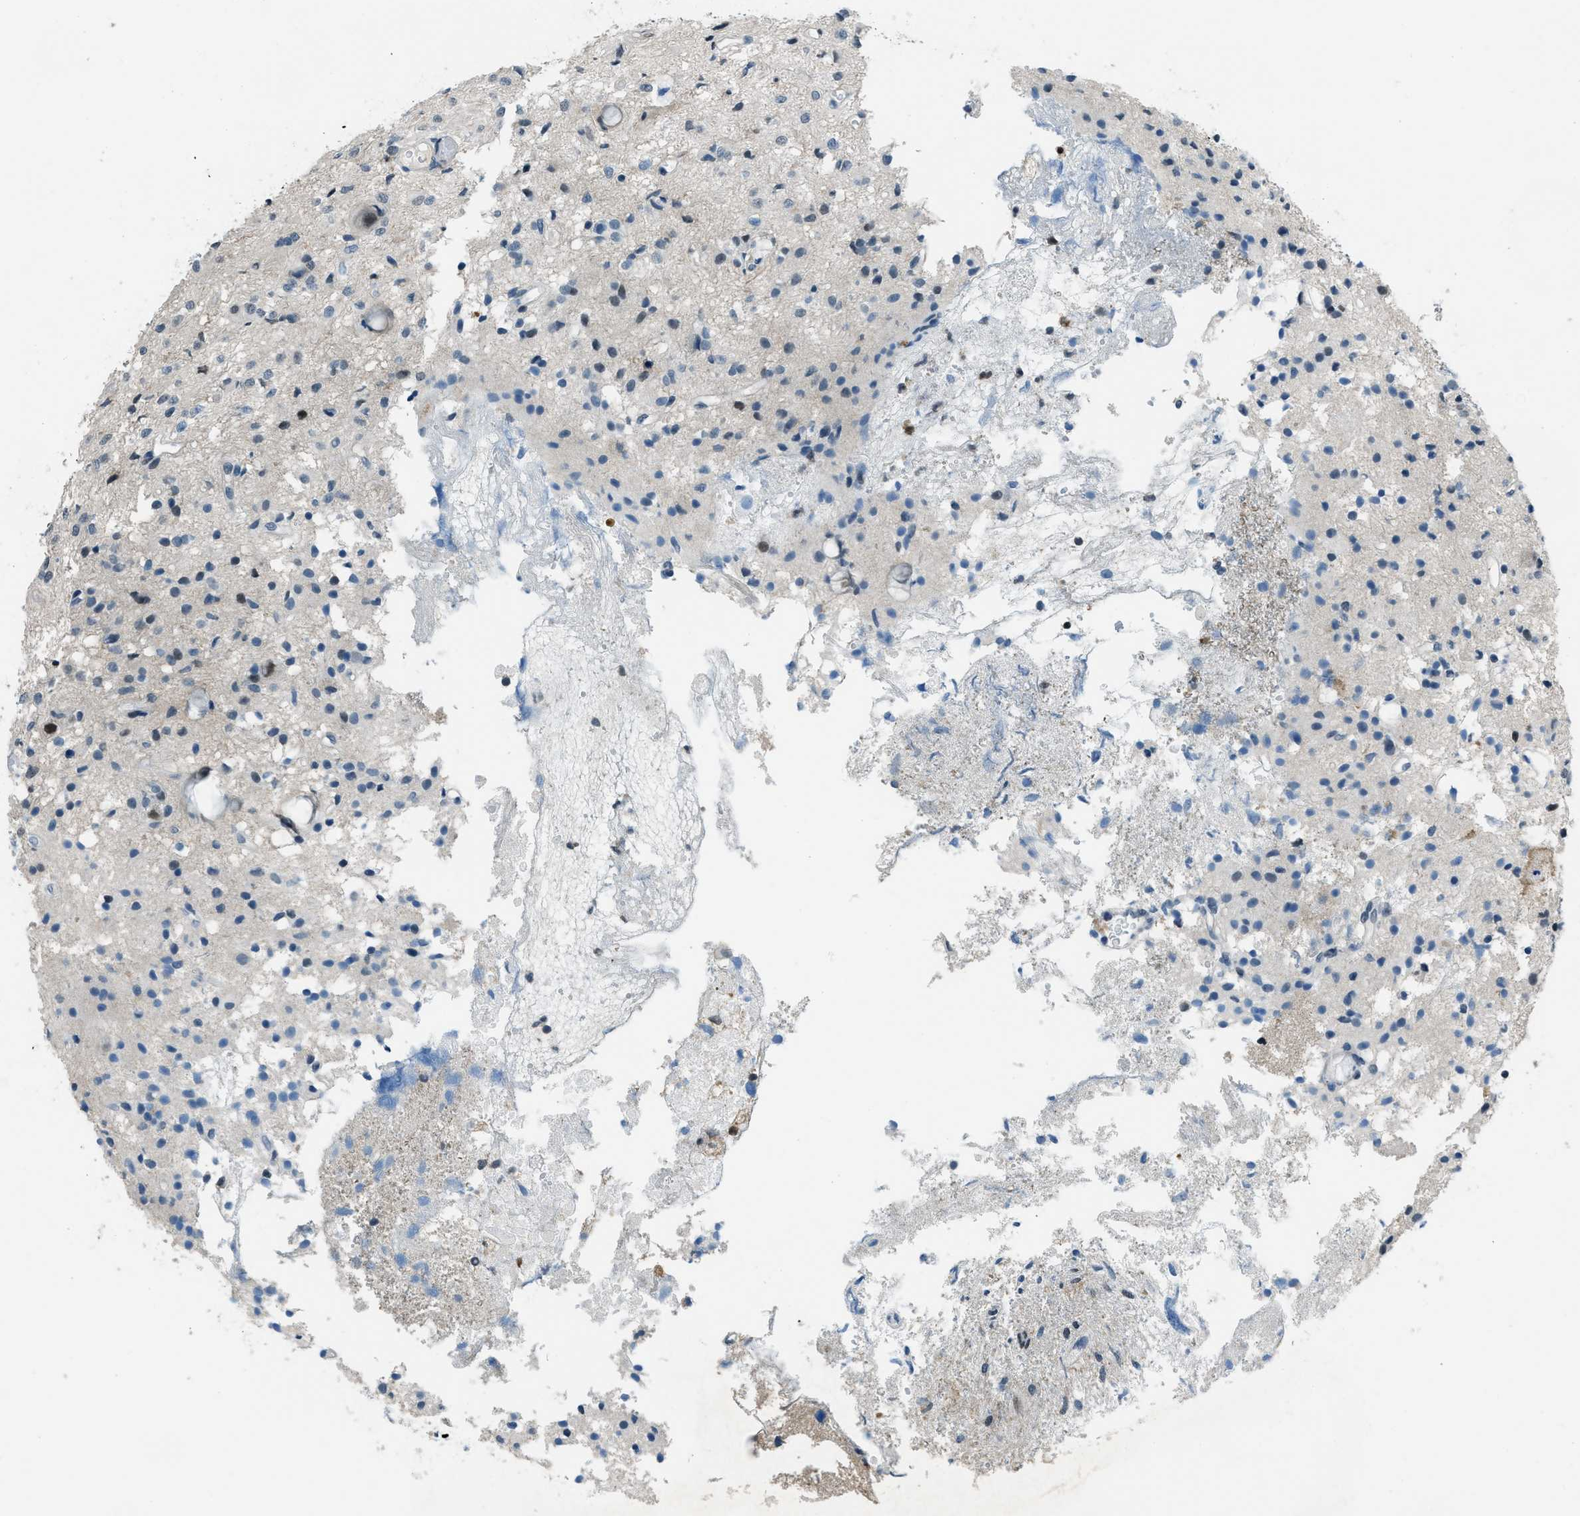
{"staining": {"intensity": "moderate", "quantity": "<25%", "location": "nuclear"}, "tissue": "glioma", "cell_type": "Tumor cells", "image_type": "cancer", "snomed": [{"axis": "morphology", "description": "Glioma, malignant, High grade"}, {"axis": "topography", "description": "Brain"}], "caption": "The histopathology image displays staining of malignant high-grade glioma, revealing moderate nuclear protein expression (brown color) within tumor cells. (IHC, brightfield microscopy, high magnification).", "gene": "OGFR", "patient": {"sex": "female", "age": 59}}